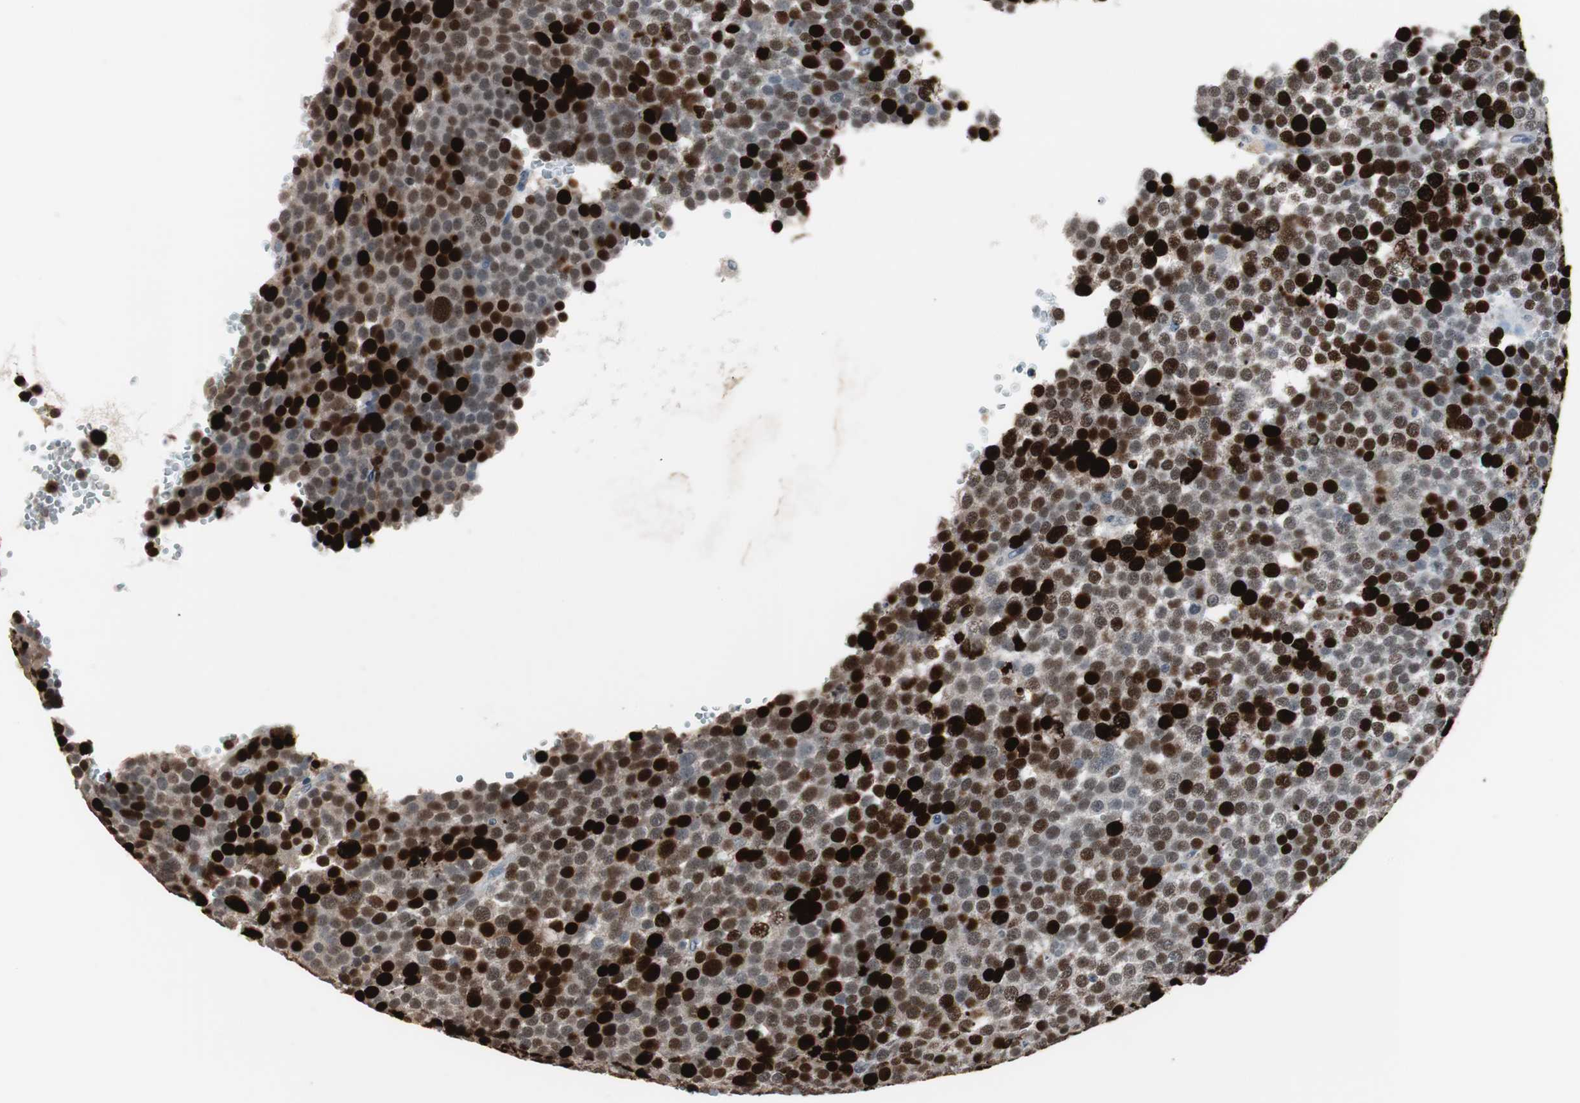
{"staining": {"intensity": "strong", "quantity": ">75%", "location": "nuclear"}, "tissue": "testis cancer", "cell_type": "Tumor cells", "image_type": "cancer", "snomed": [{"axis": "morphology", "description": "Seminoma, NOS"}, {"axis": "topography", "description": "Testis"}], "caption": "A micrograph showing strong nuclear expression in approximately >75% of tumor cells in testis cancer, as visualized by brown immunohistochemical staining.", "gene": "TOP2A", "patient": {"sex": "male", "age": 71}}